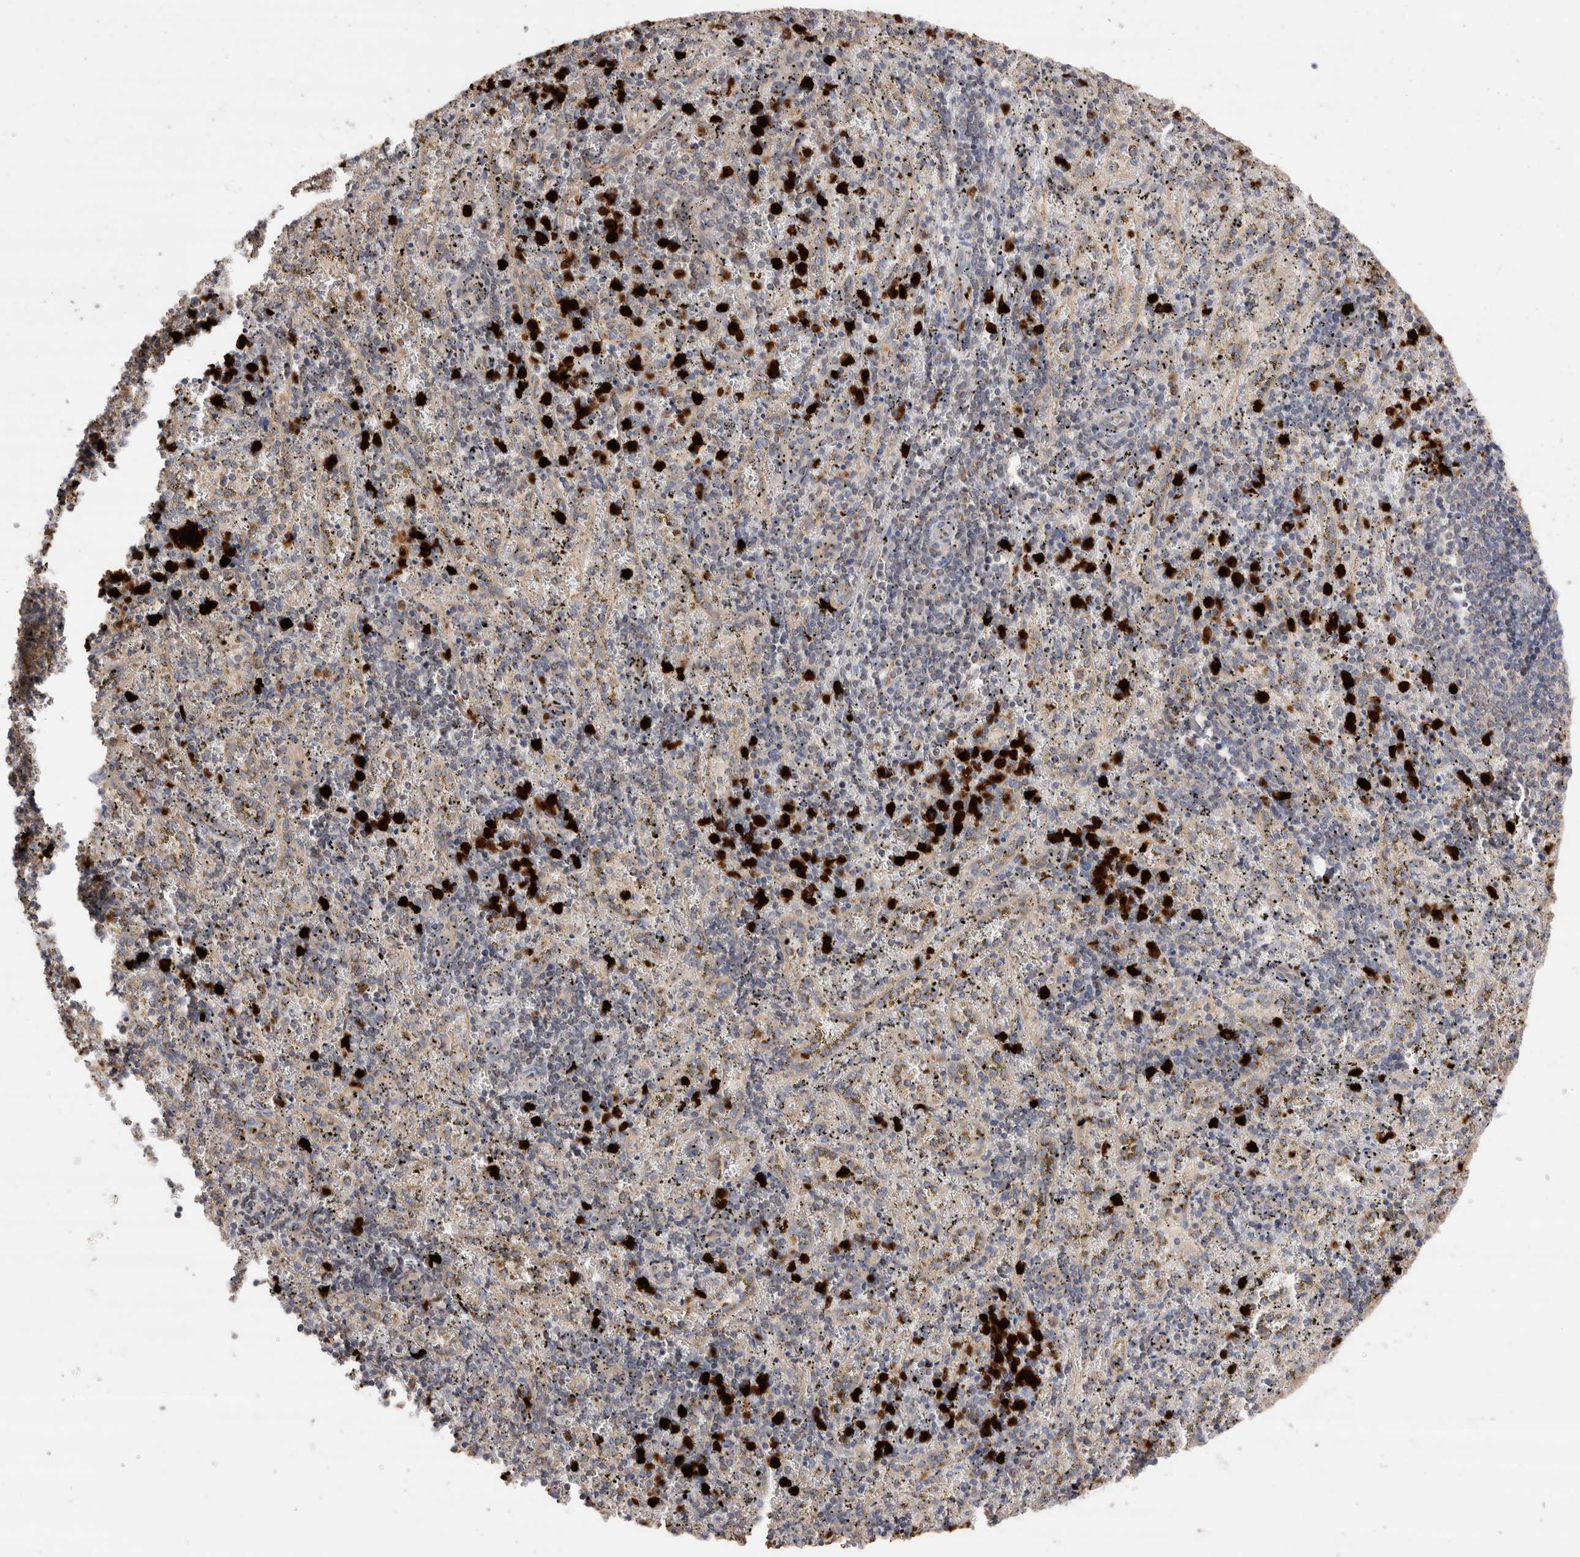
{"staining": {"intensity": "strong", "quantity": "25%-75%", "location": "cytoplasmic/membranous,nuclear"}, "tissue": "spleen", "cell_type": "Cells in red pulp", "image_type": "normal", "snomed": [{"axis": "morphology", "description": "Normal tissue, NOS"}, {"axis": "topography", "description": "Spleen"}], "caption": "Cells in red pulp show high levels of strong cytoplasmic/membranous,nuclear positivity in about 25%-75% of cells in benign spleen.", "gene": "NXT2", "patient": {"sex": "male", "age": 11}}